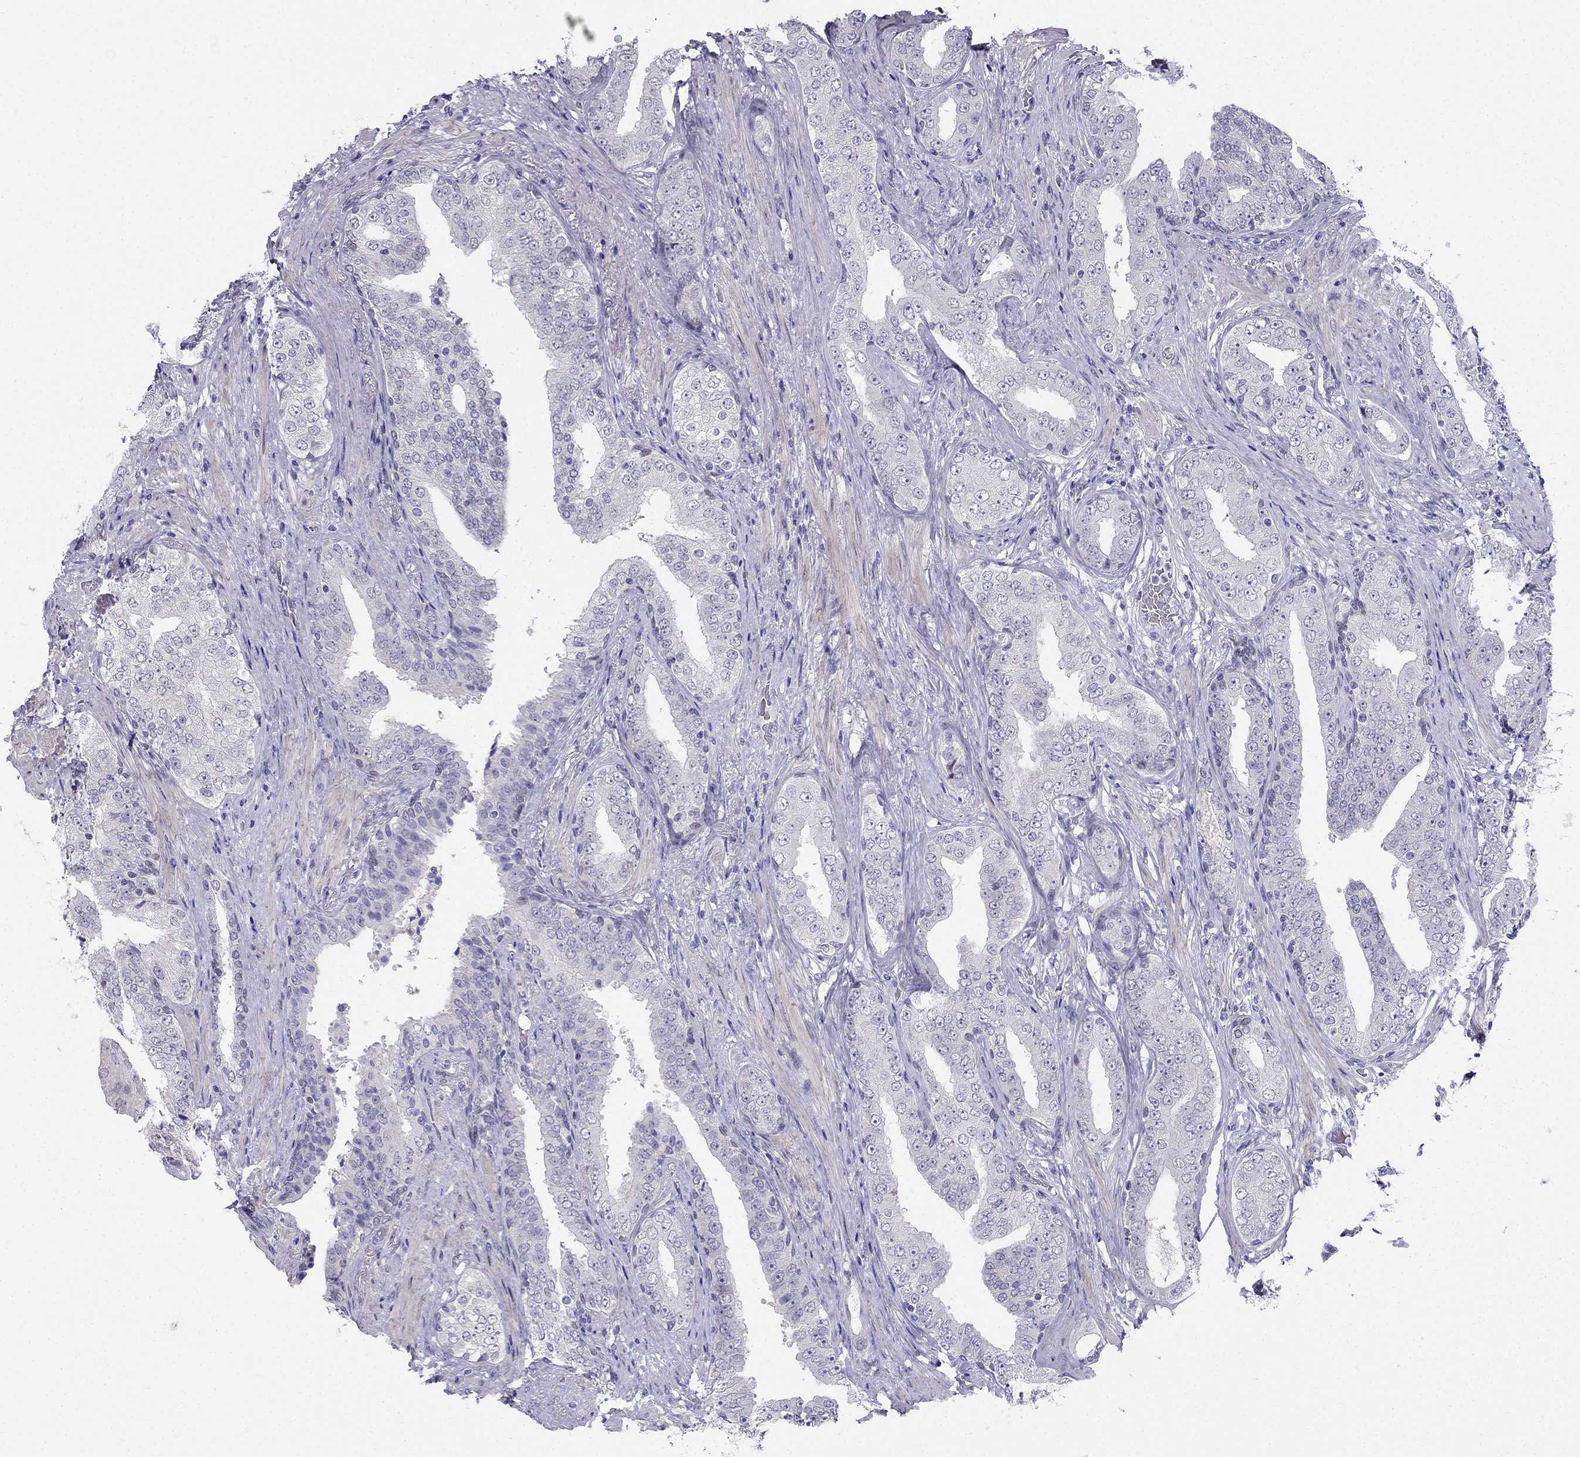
{"staining": {"intensity": "negative", "quantity": "none", "location": "none"}, "tissue": "prostate cancer", "cell_type": "Tumor cells", "image_type": "cancer", "snomed": [{"axis": "morphology", "description": "Adenocarcinoma, Low grade"}, {"axis": "topography", "description": "Prostate and seminal vesicle, NOS"}], "caption": "IHC image of human adenocarcinoma (low-grade) (prostate) stained for a protein (brown), which exhibits no staining in tumor cells.", "gene": "BAG5", "patient": {"sex": "male", "age": 61}}